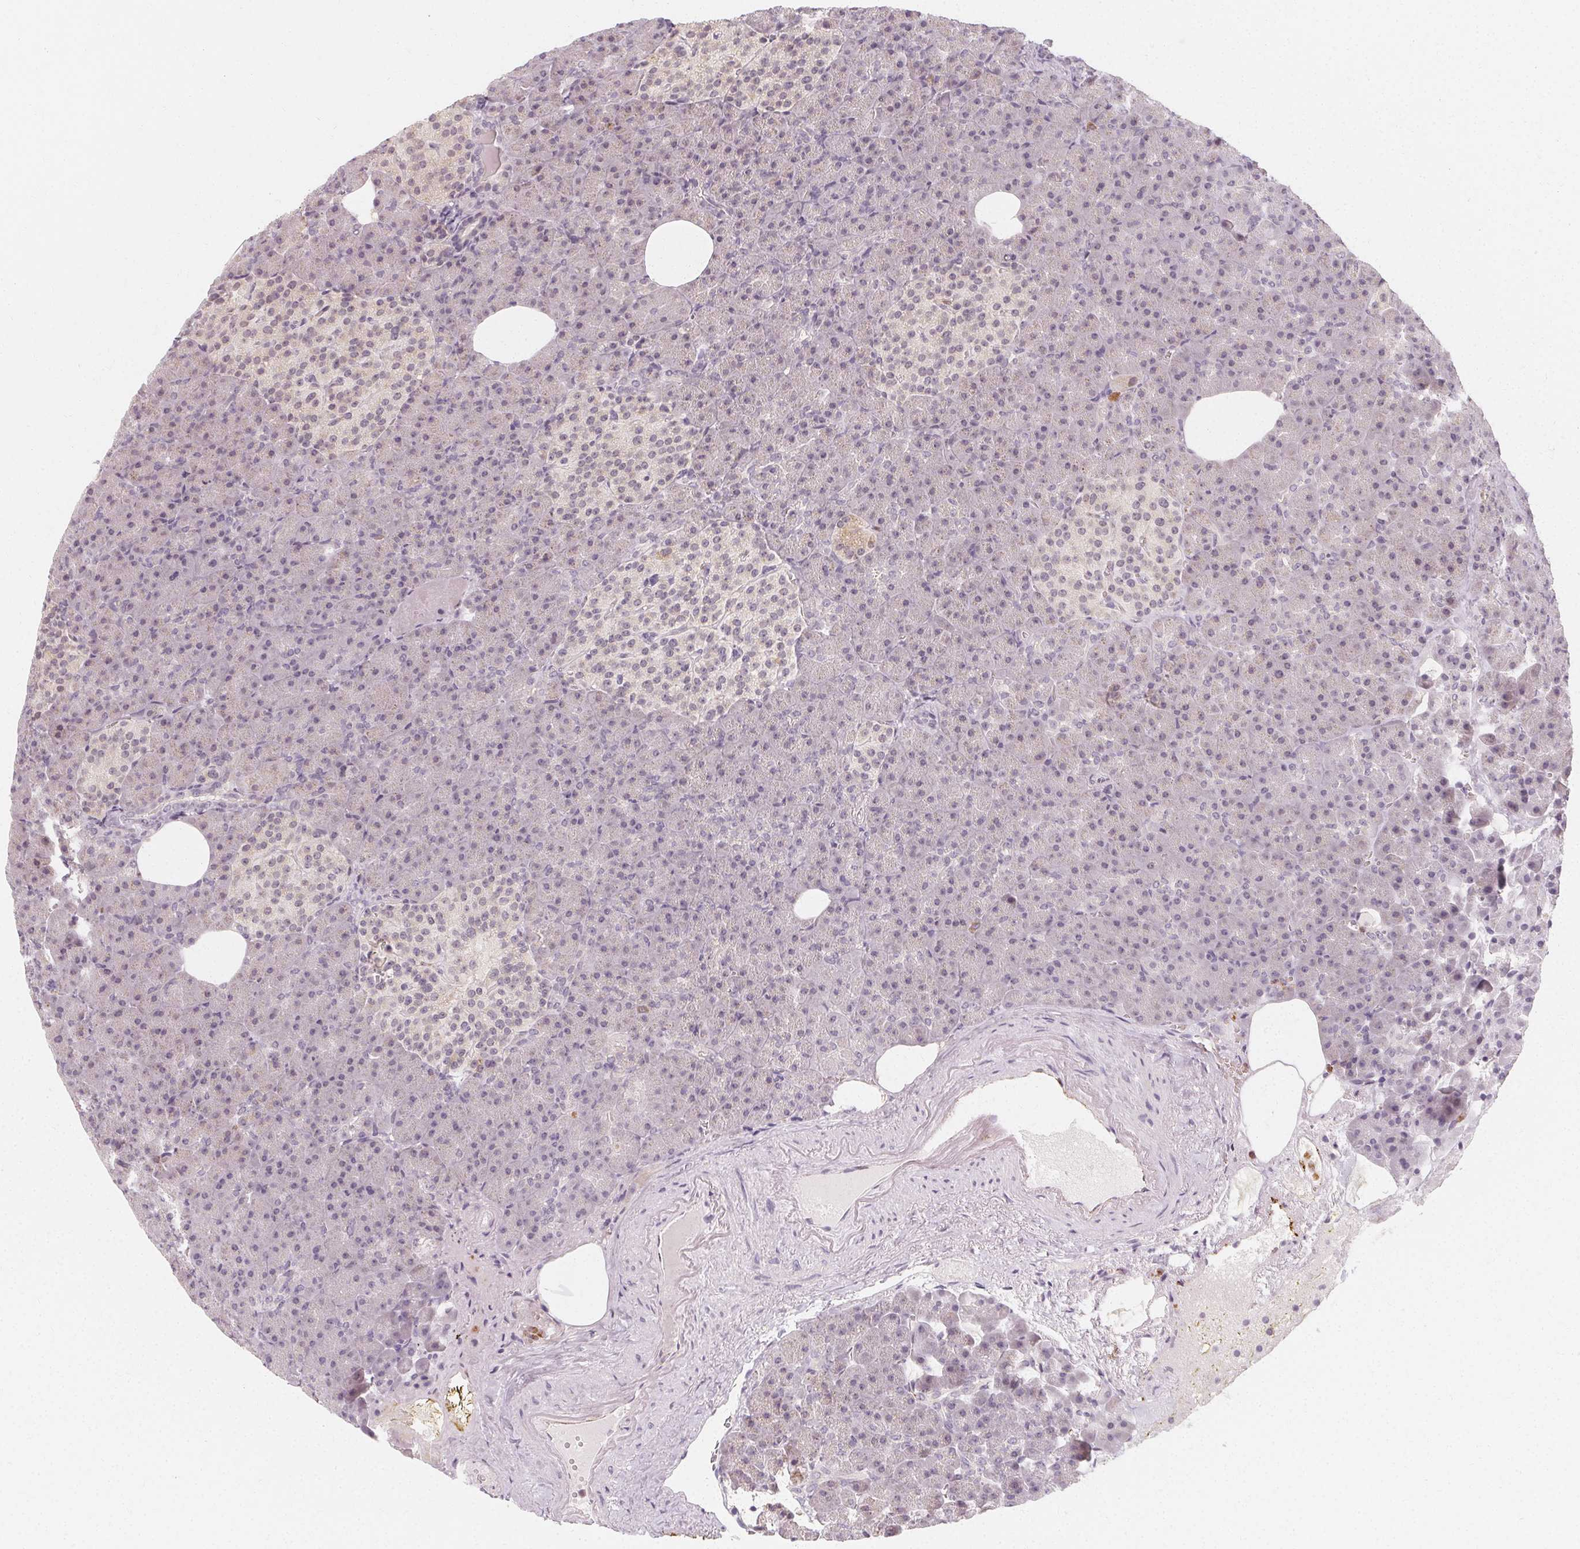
{"staining": {"intensity": "weak", "quantity": "<25%", "location": "nuclear"}, "tissue": "pancreas", "cell_type": "Exocrine glandular cells", "image_type": "normal", "snomed": [{"axis": "morphology", "description": "Normal tissue, NOS"}, {"axis": "topography", "description": "Pancreas"}], "caption": "Micrograph shows no significant protein positivity in exocrine glandular cells of normal pancreas.", "gene": "CLCNKA", "patient": {"sex": "female", "age": 74}}